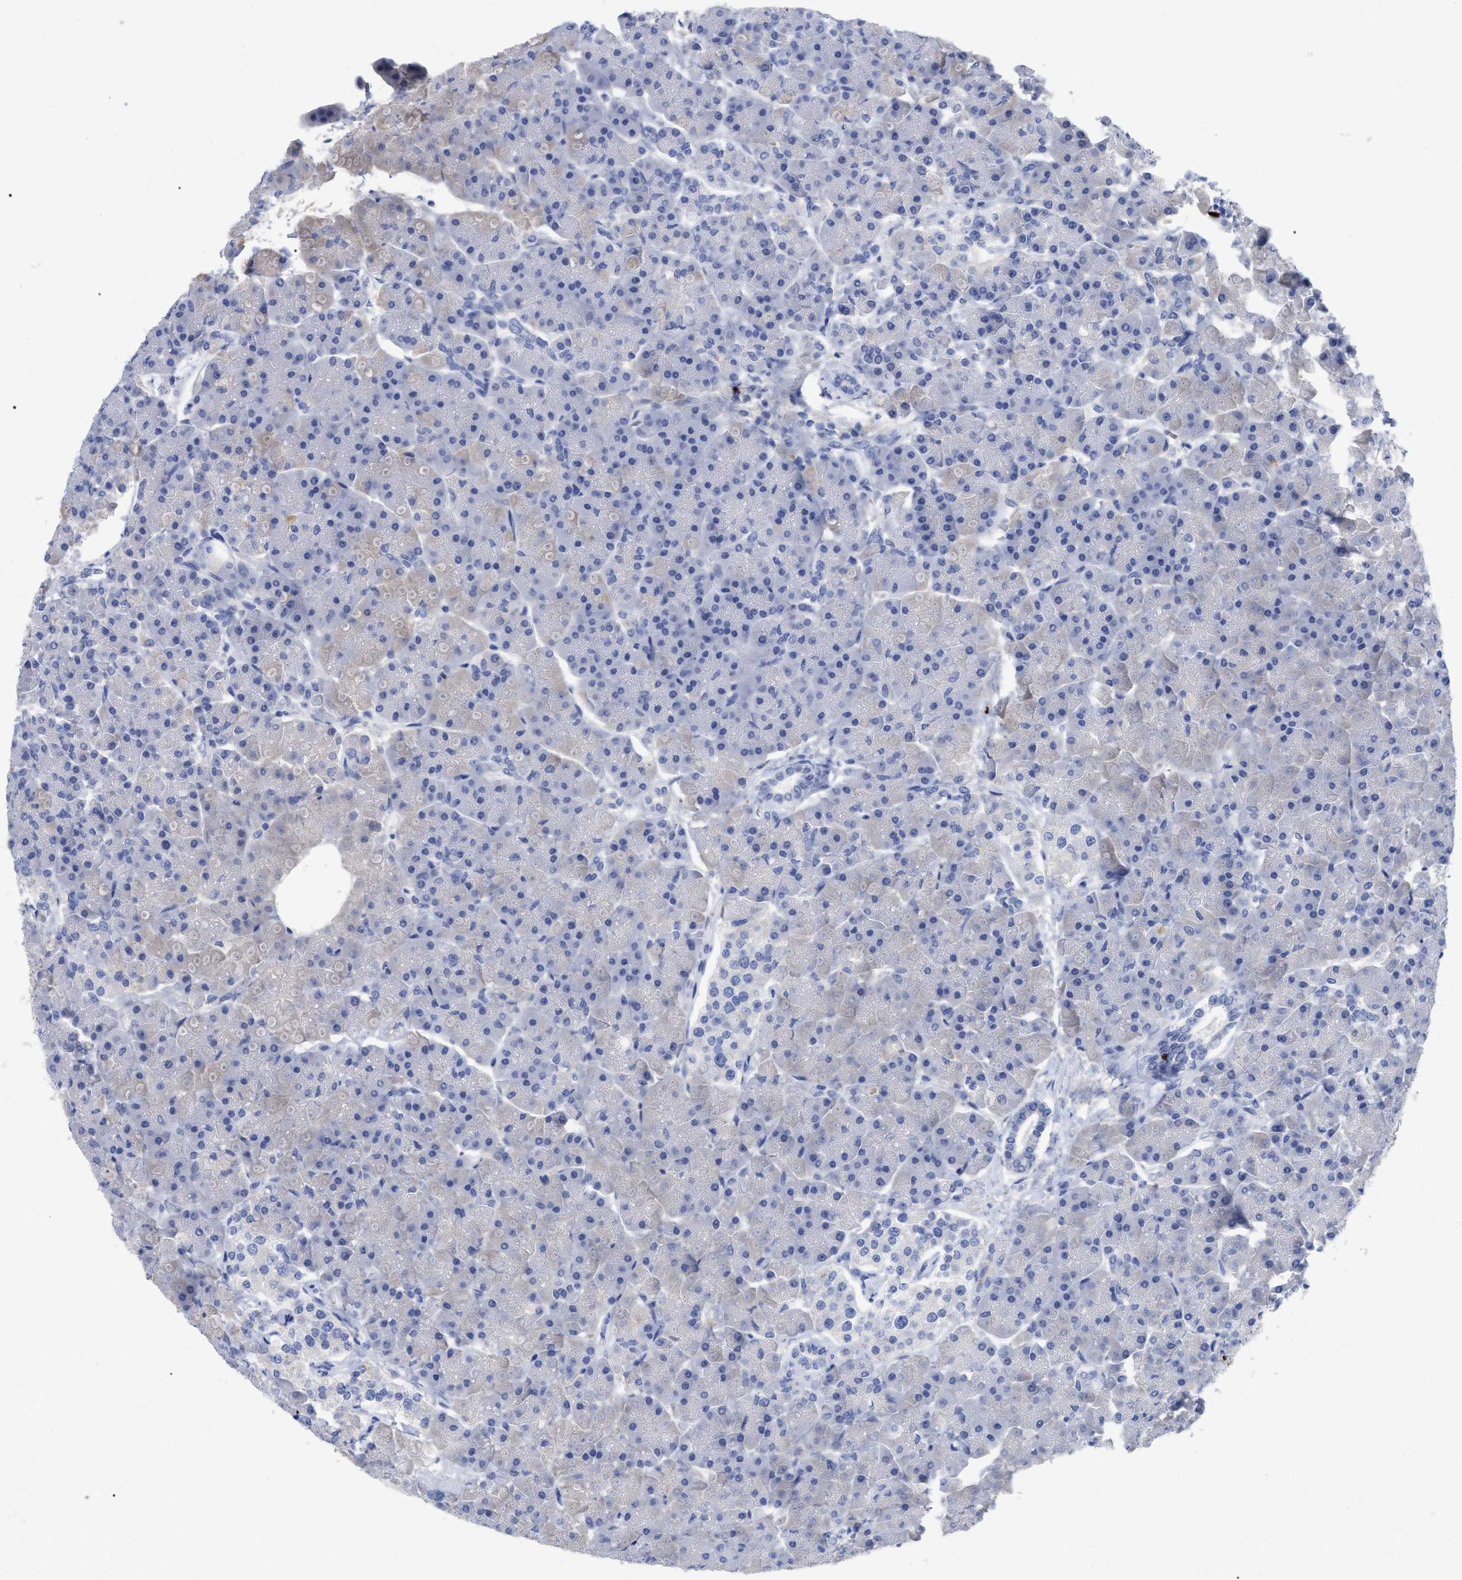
{"staining": {"intensity": "negative", "quantity": "none", "location": "none"}, "tissue": "pancreas", "cell_type": "Exocrine glandular cells", "image_type": "normal", "snomed": [{"axis": "morphology", "description": "Normal tissue, NOS"}, {"axis": "topography", "description": "Pancreas"}], "caption": "Benign pancreas was stained to show a protein in brown. There is no significant positivity in exocrine glandular cells. (DAB (3,3'-diaminobenzidine) IHC with hematoxylin counter stain).", "gene": "IGHV5", "patient": {"sex": "female", "age": 70}}